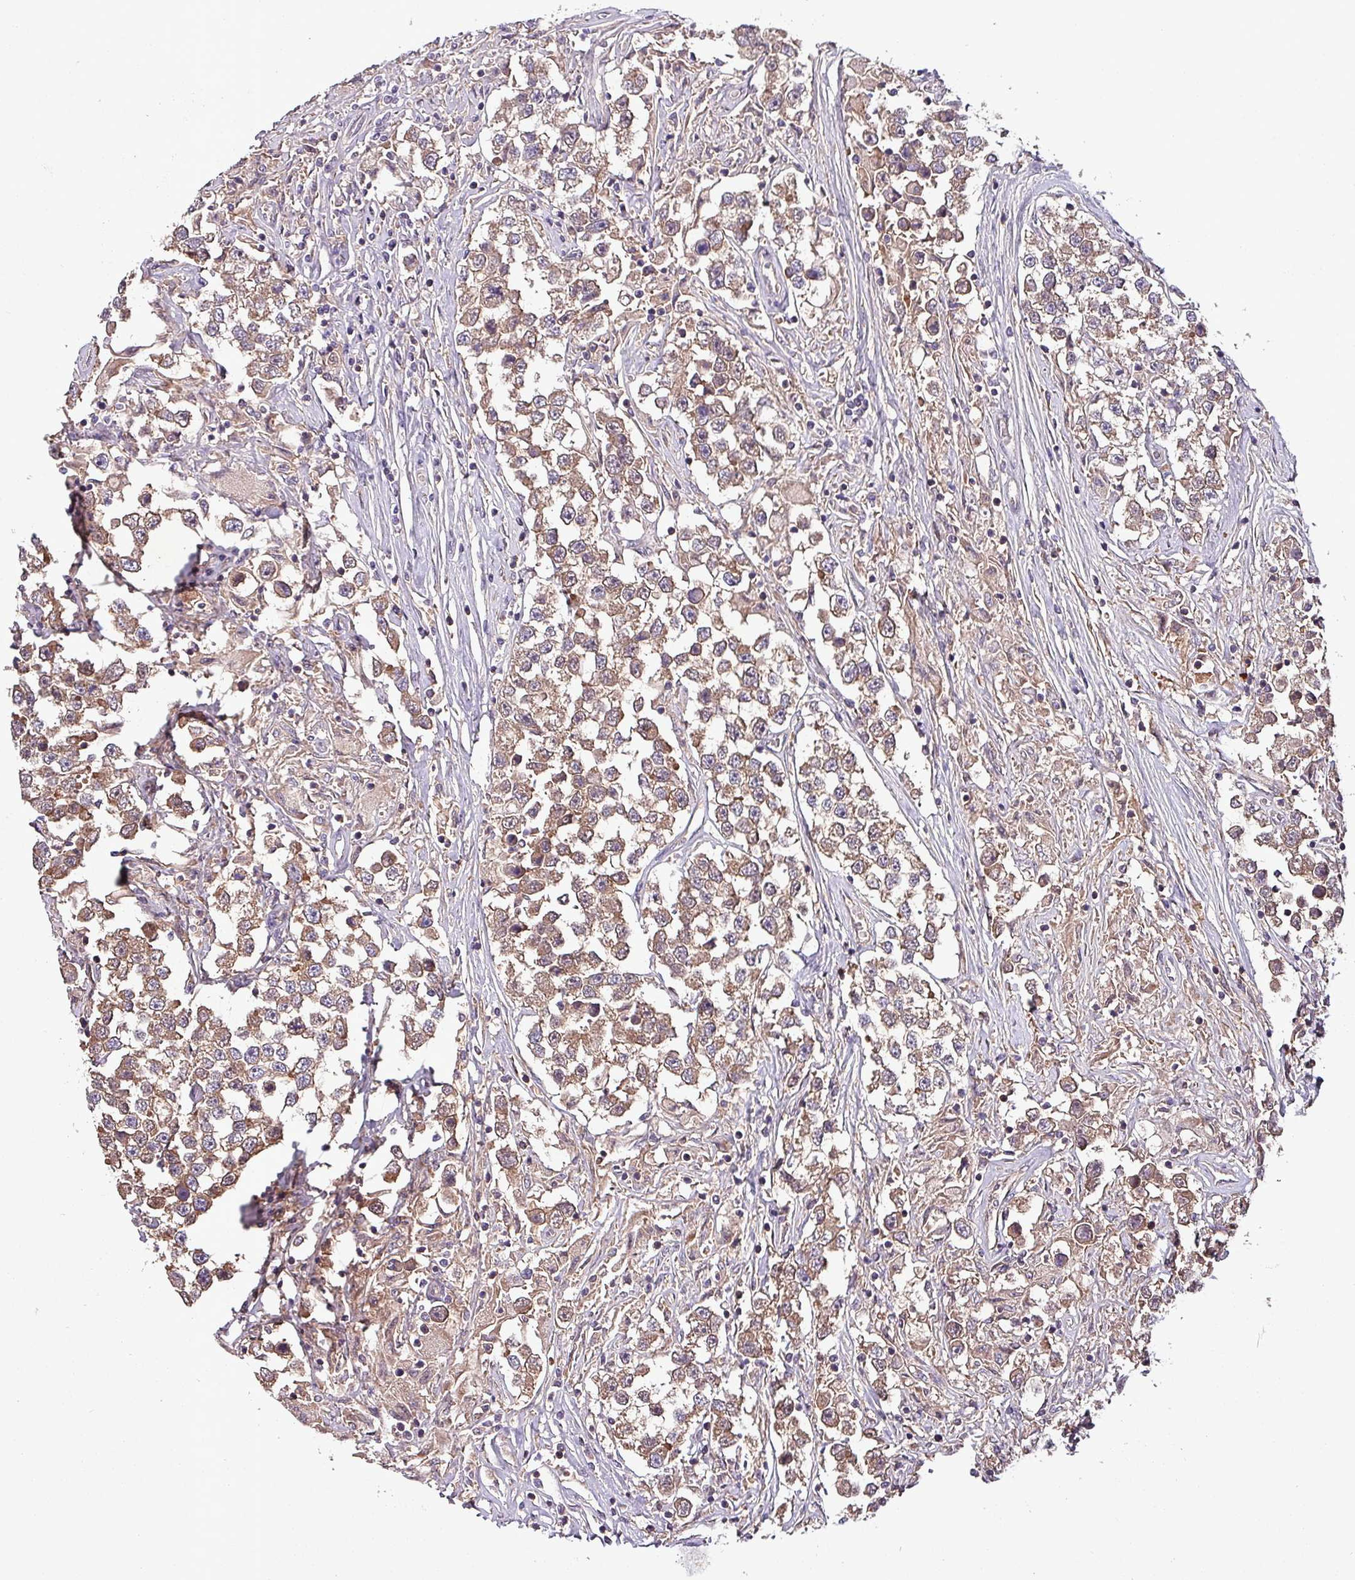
{"staining": {"intensity": "moderate", "quantity": "25%-75%", "location": "cytoplasmic/membranous"}, "tissue": "testis cancer", "cell_type": "Tumor cells", "image_type": "cancer", "snomed": [{"axis": "morphology", "description": "Seminoma, NOS"}, {"axis": "topography", "description": "Testis"}], "caption": "Protein expression analysis of testis seminoma displays moderate cytoplasmic/membranous positivity in approximately 25%-75% of tumor cells.", "gene": "PAFAH1B2", "patient": {"sex": "male", "age": 46}}